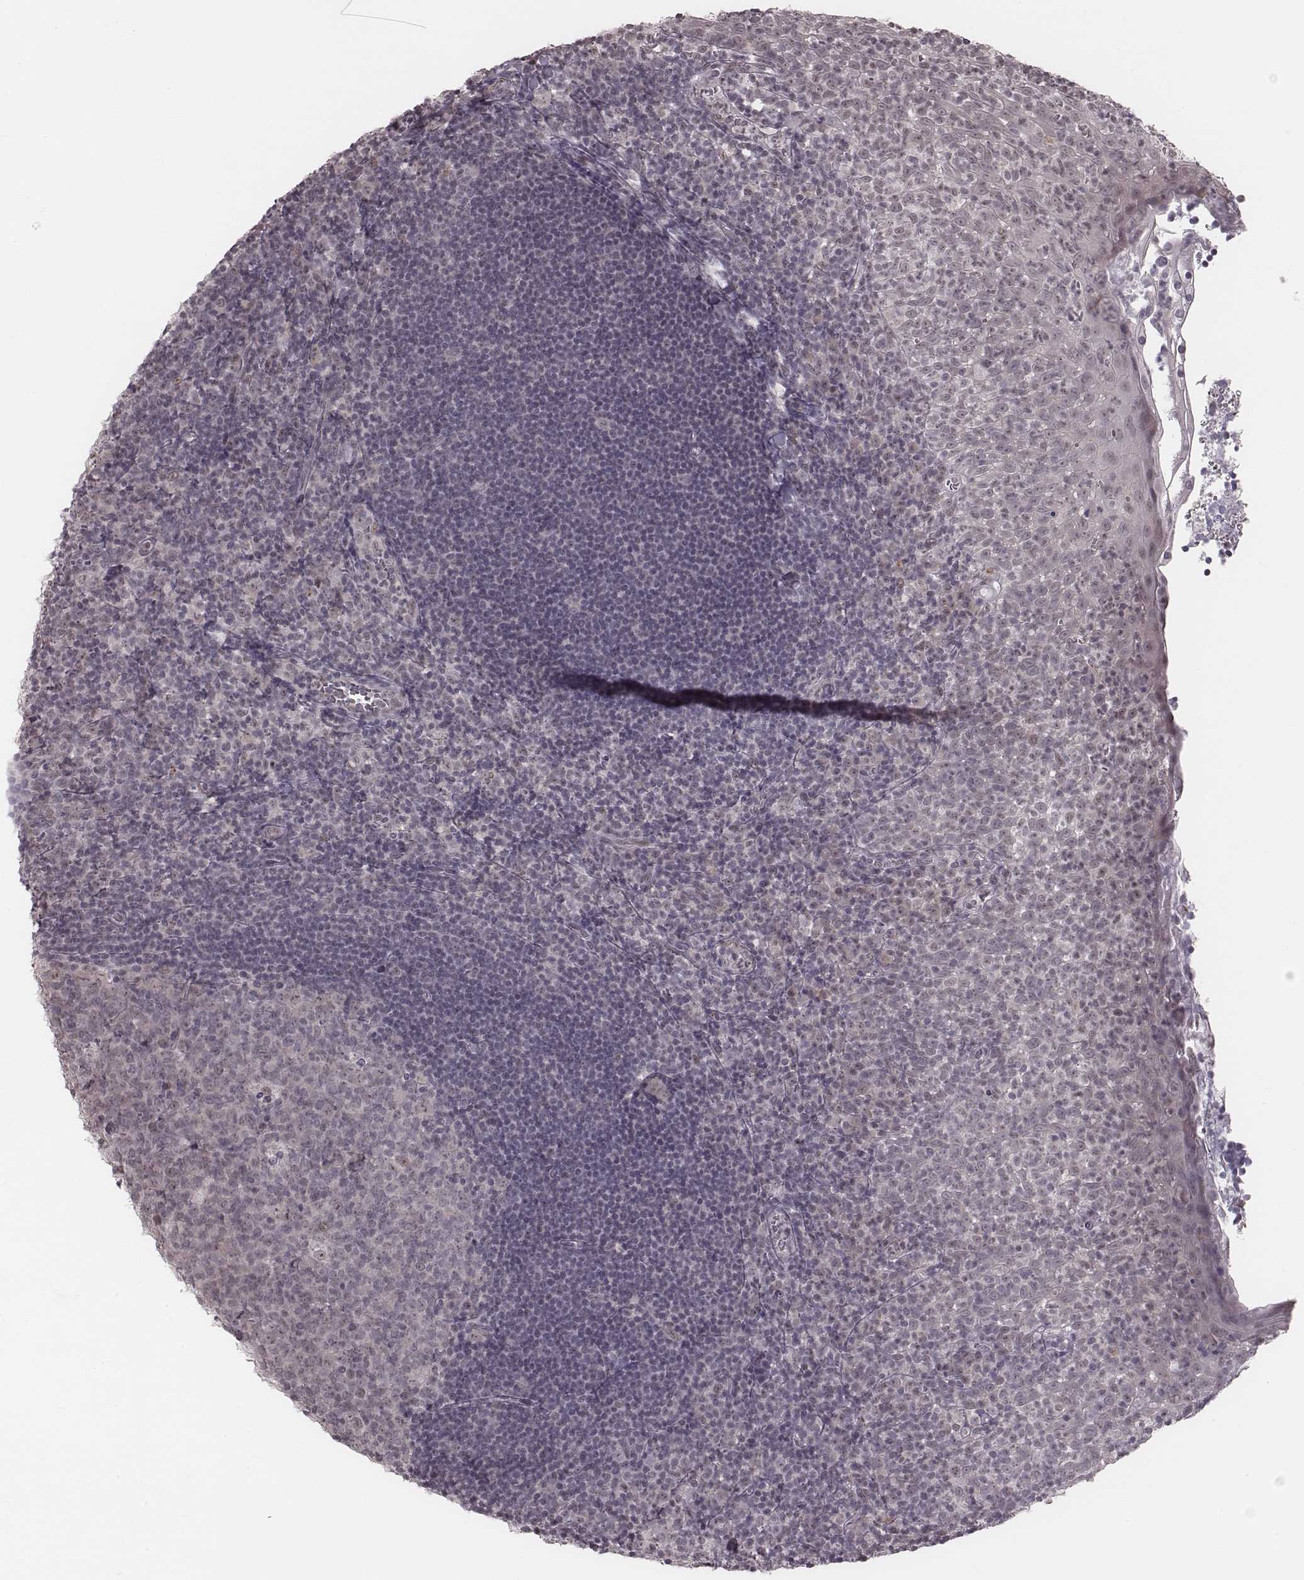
{"staining": {"intensity": "negative", "quantity": "none", "location": "none"}, "tissue": "lymph node", "cell_type": "Germinal center cells", "image_type": "normal", "snomed": [{"axis": "morphology", "description": "Normal tissue, NOS"}, {"axis": "topography", "description": "Lymph node"}], "caption": "The histopathology image reveals no significant positivity in germinal center cells of lymph node. Nuclei are stained in blue.", "gene": "RPGRIP1", "patient": {"sex": "female", "age": 21}}